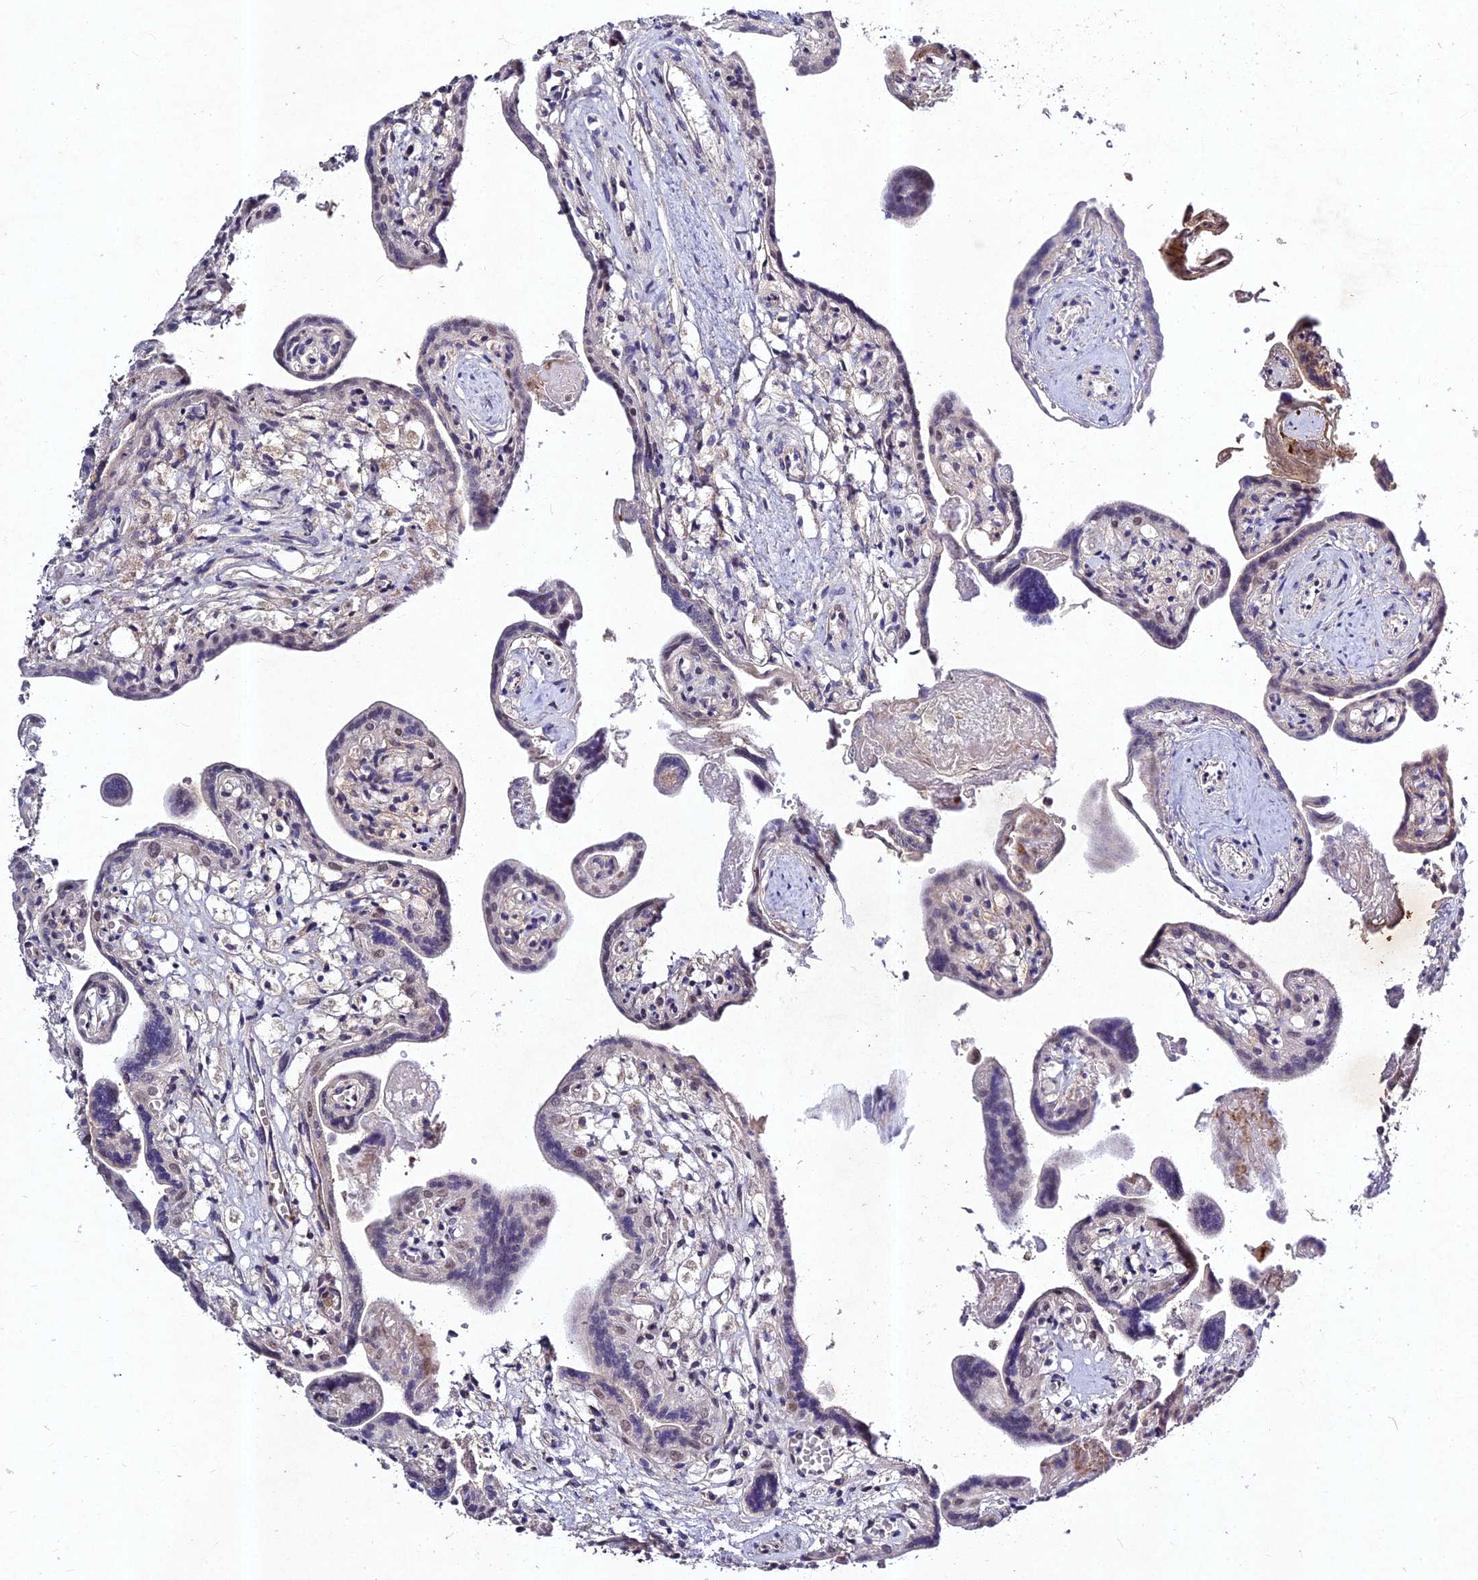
{"staining": {"intensity": "moderate", "quantity": "<25%", "location": "nuclear"}, "tissue": "placenta", "cell_type": "Trophoblastic cells", "image_type": "normal", "snomed": [{"axis": "morphology", "description": "Normal tissue, NOS"}, {"axis": "topography", "description": "Placenta"}], "caption": "A histopathology image showing moderate nuclear staining in about <25% of trophoblastic cells in normal placenta, as visualized by brown immunohistochemical staining.", "gene": "RAVER1", "patient": {"sex": "female", "age": 37}}